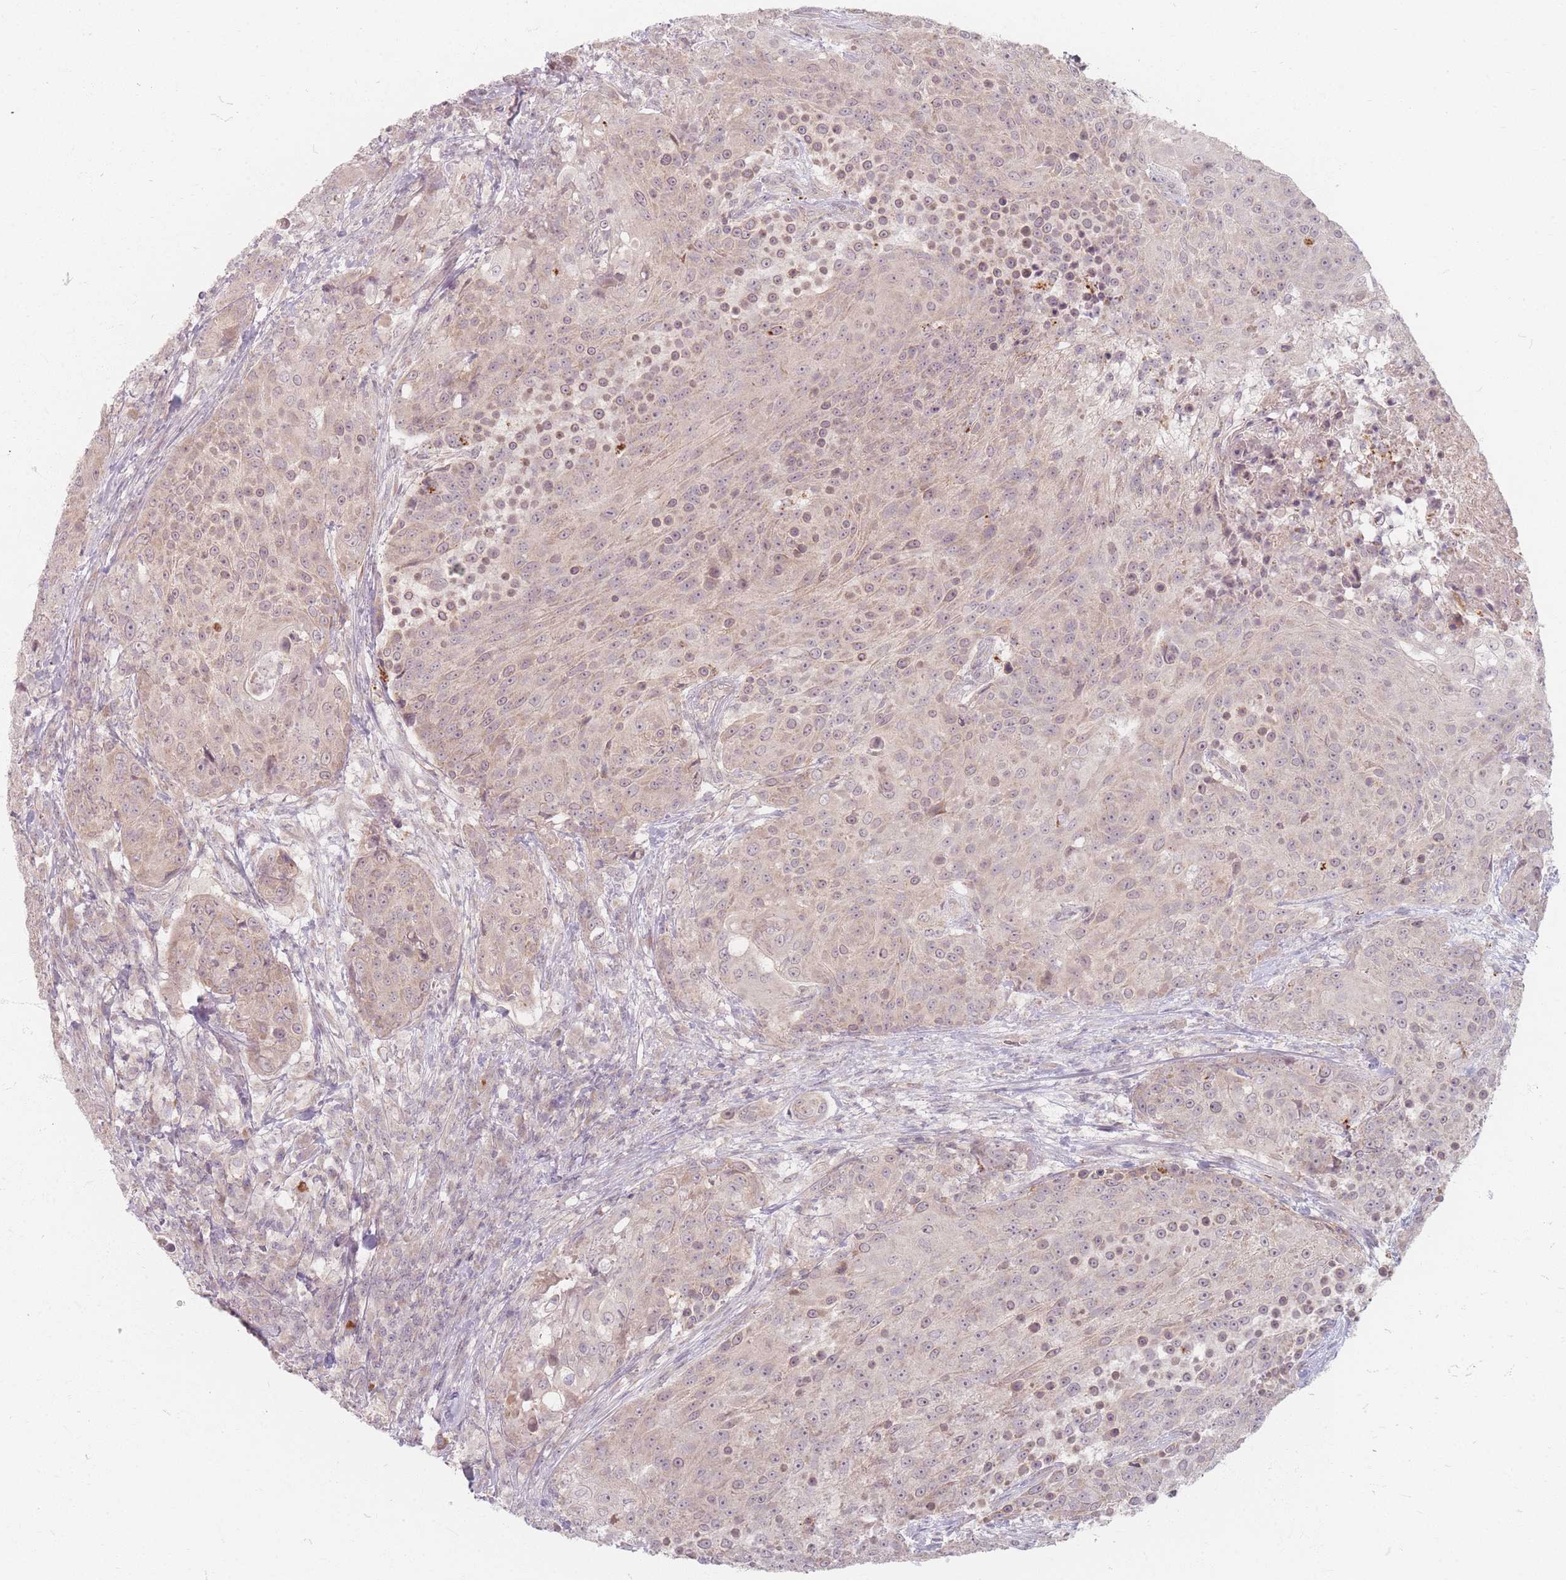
{"staining": {"intensity": "weak", "quantity": "25%-75%", "location": "cytoplasmic/membranous,nuclear"}, "tissue": "urothelial cancer", "cell_type": "Tumor cells", "image_type": "cancer", "snomed": [{"axis": "morphology", "description": "Urothelial carcinoma, High grade"}, {"axis": "topography", "description": "Urinary bladder"}], "caption": "A brown stain labels weak cytoplasmic/membranous and nuclear positivity of a protein in urothelial carcinoma (high-grade) tumor cells. (Stains: DAB (3,3'-diaminobenzidine) in brown, nuclei in blue, Microscopy: brightfield microscopy at high magnification).", "gene": "GABRA6", "patient": {"sex": "female", "age": 63}}